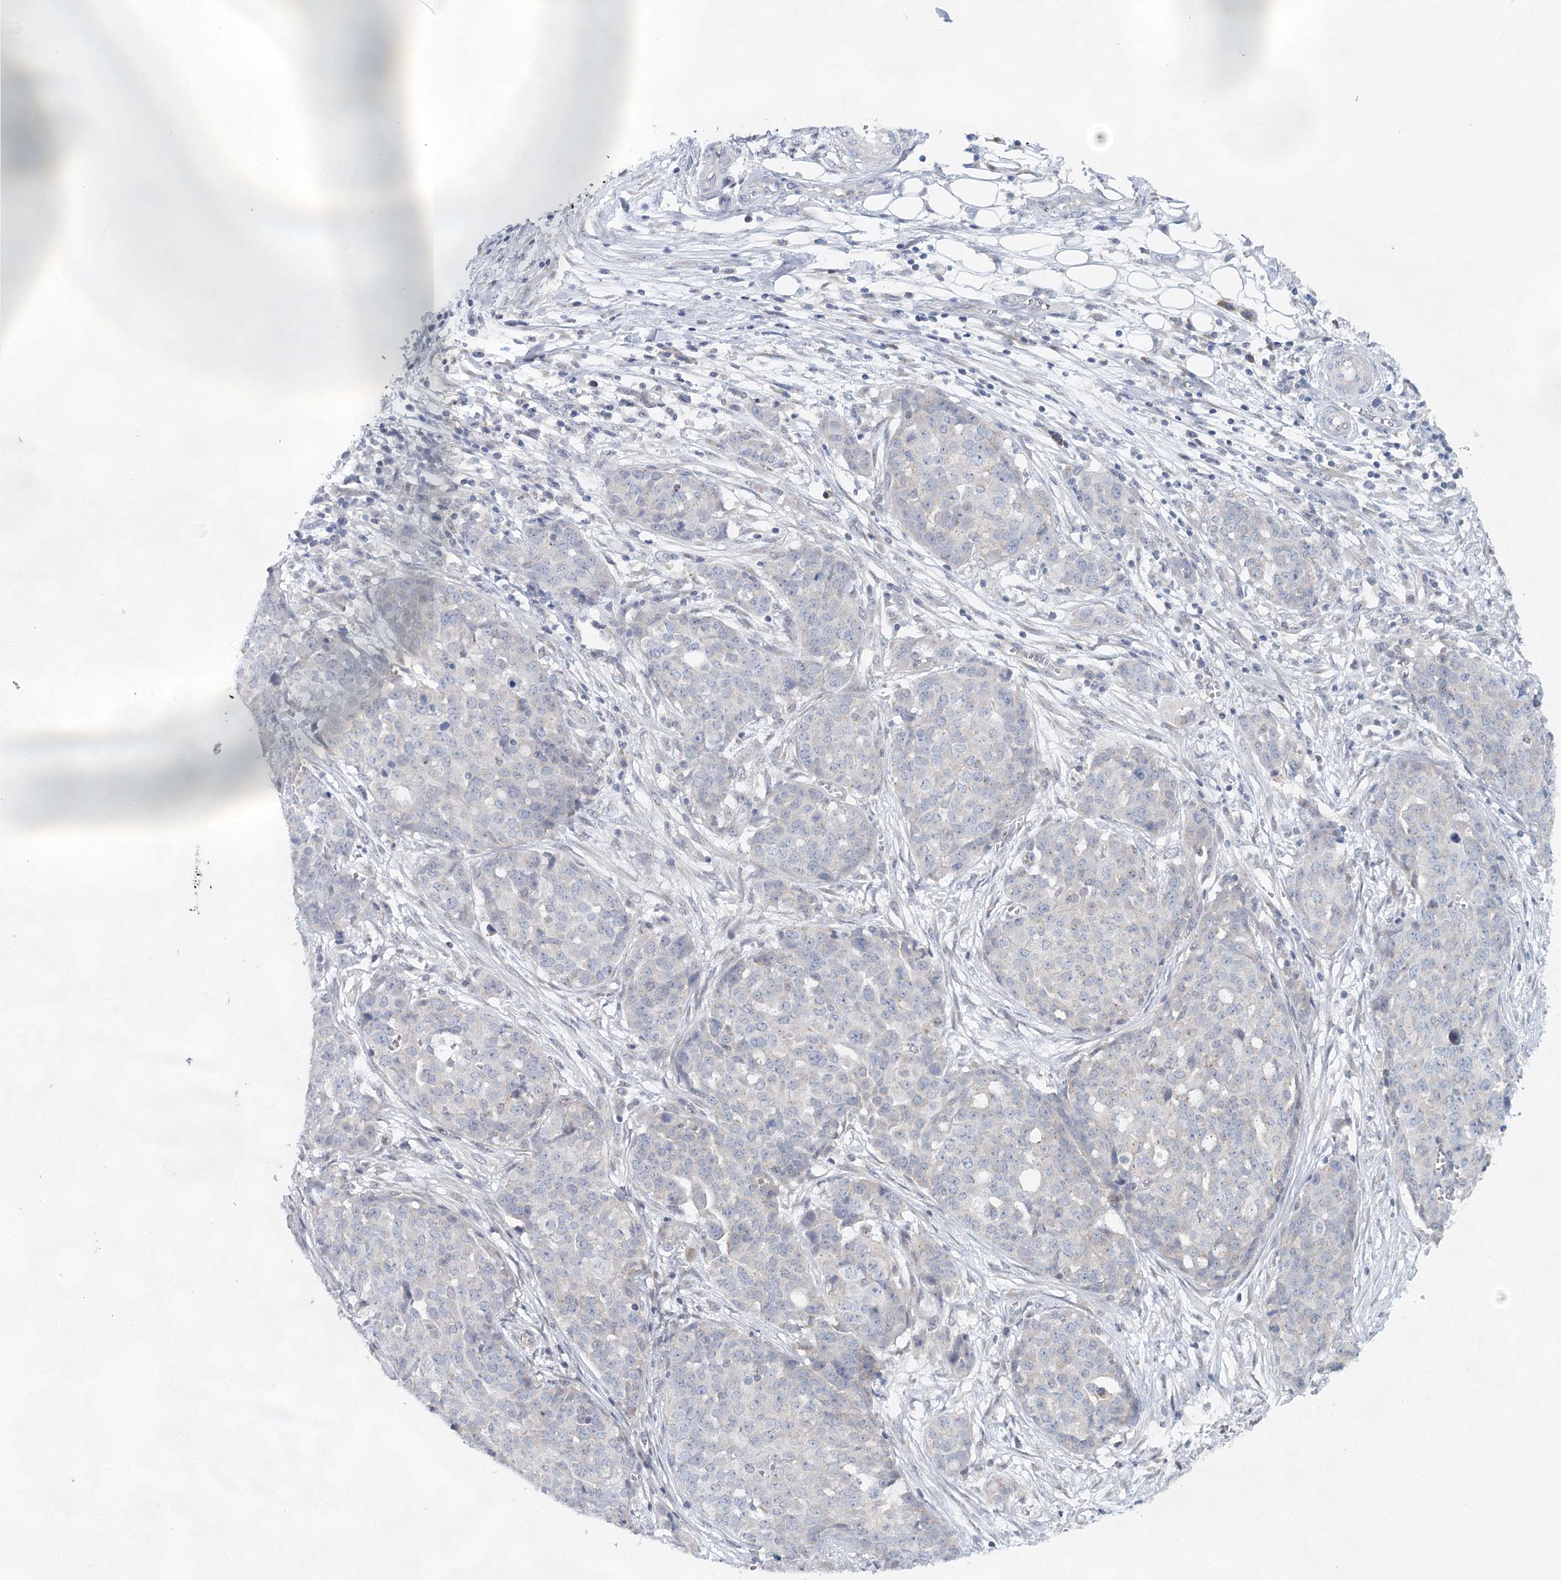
{"staining": {"intensity": "negative", "quantity": "none", "location": "none"}, "tissue": "ovarian cancer", "cell_type": "Tumor cells", "image_type": "cancer", "snomed": [{"axis": "morphology", "description": "Cystadenocarcinoma, serous, NOS"}, {"axis": "topography", "description": "Soft tissue"}, {"axis": "topography", "description": "Ovary"}], "caption": "IHC histopathology image of neoplastic tissue: ovarian cancer (serous cystadenocarcinoma) stained with DAB (3,3'-diaminobenzidine) displays no significant protein expression in tumor cells.", "gene": "BLTP1", "patient": {"sex": "female", "age": 57}}